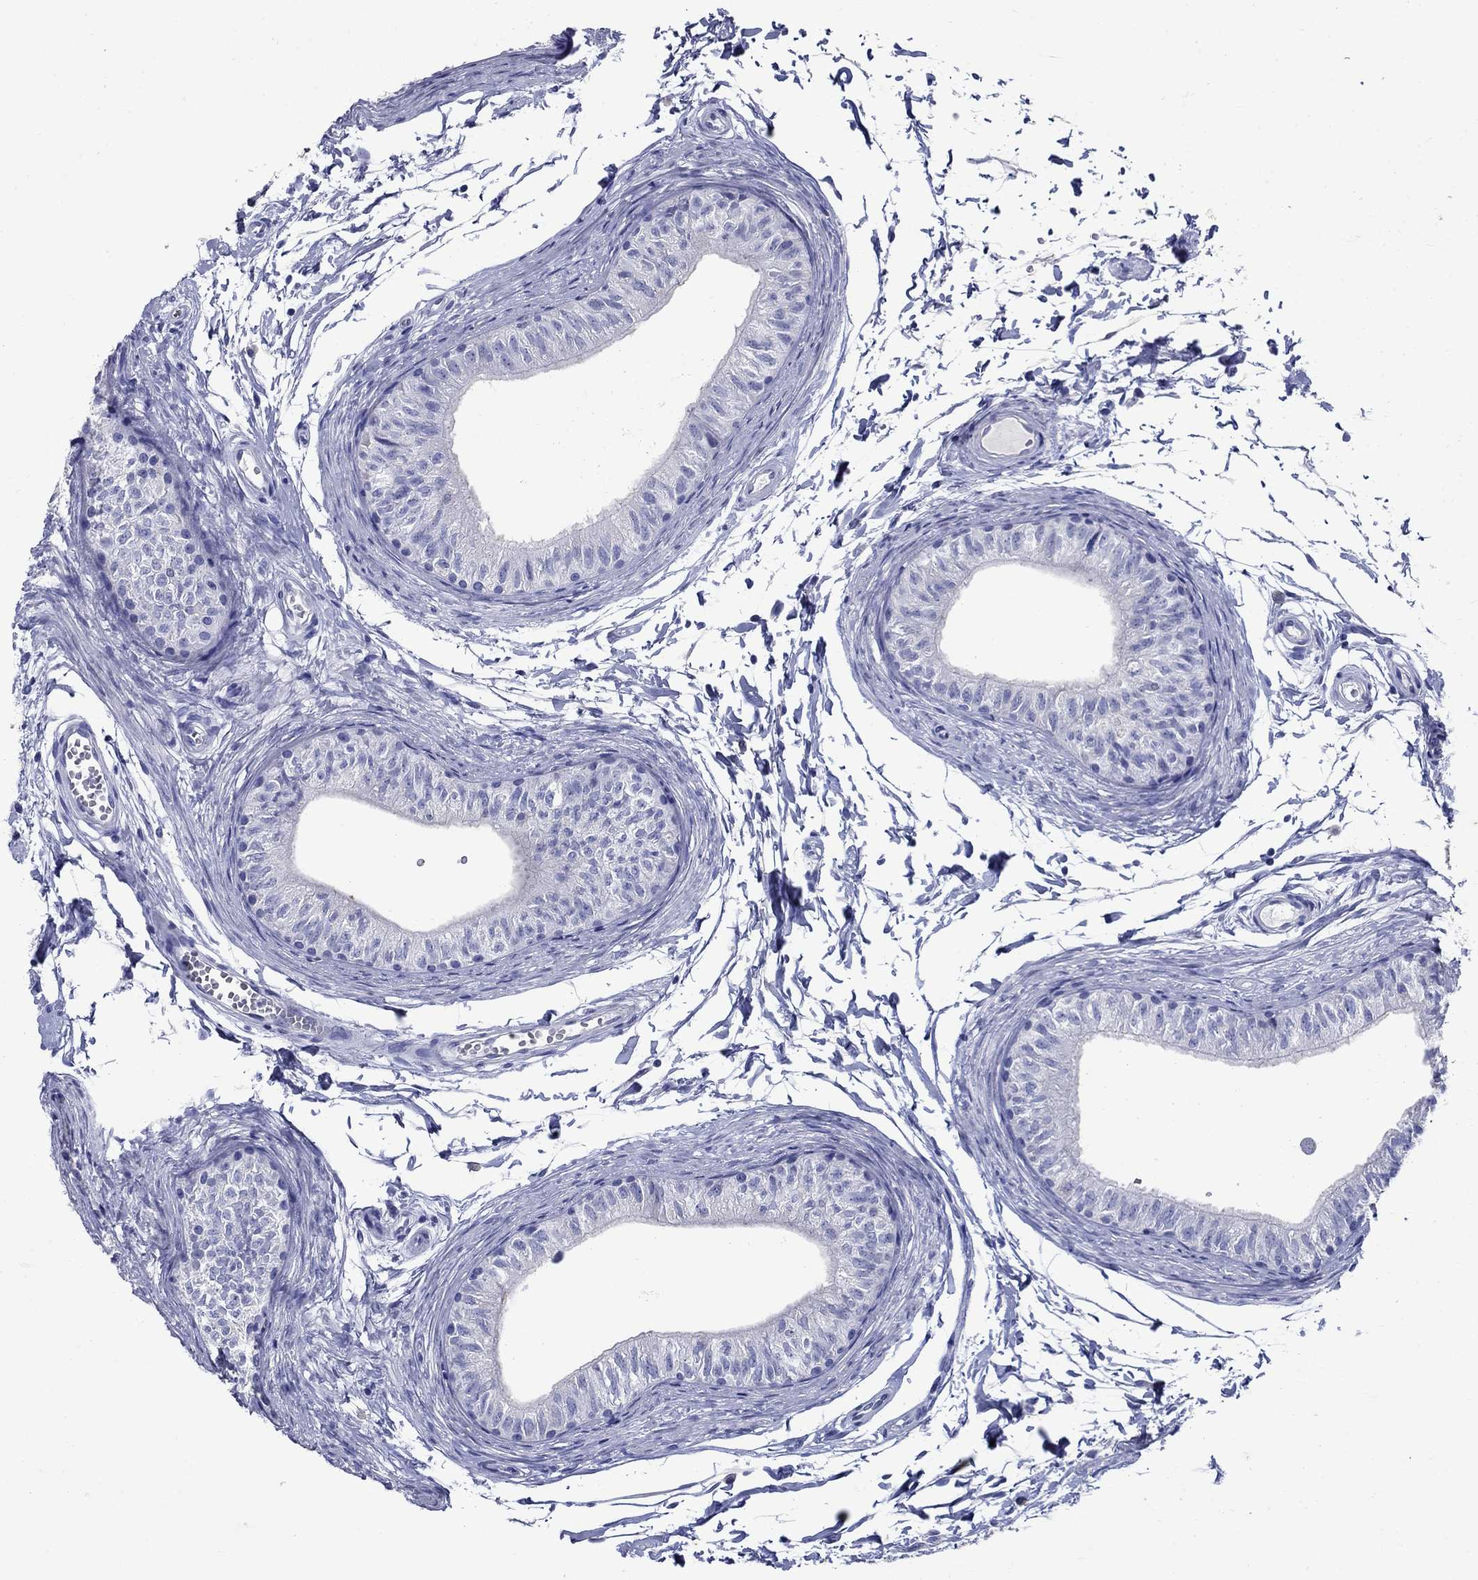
{"staining": {"intensity": "negative", "quantity": "none", "location": "none"}, "tissue": "epididymis", "cell_type": "Glandular cells", "image_type": "normal", "snomed": [{"axis": "morphology", "description": "Normal tissue, NOS"}, {"axis": "topography", "description": "Epididymis"}], "caption": "Micrograph shows no significant protein expression in glandular cells of normal epididymis. (Stains: DAB IHC with hematoxylin counter stain, Microscopy: brightfield microscopy at high magnification).", "gene": "CD1A", "patient": {"sex": "male", "age": 22}}